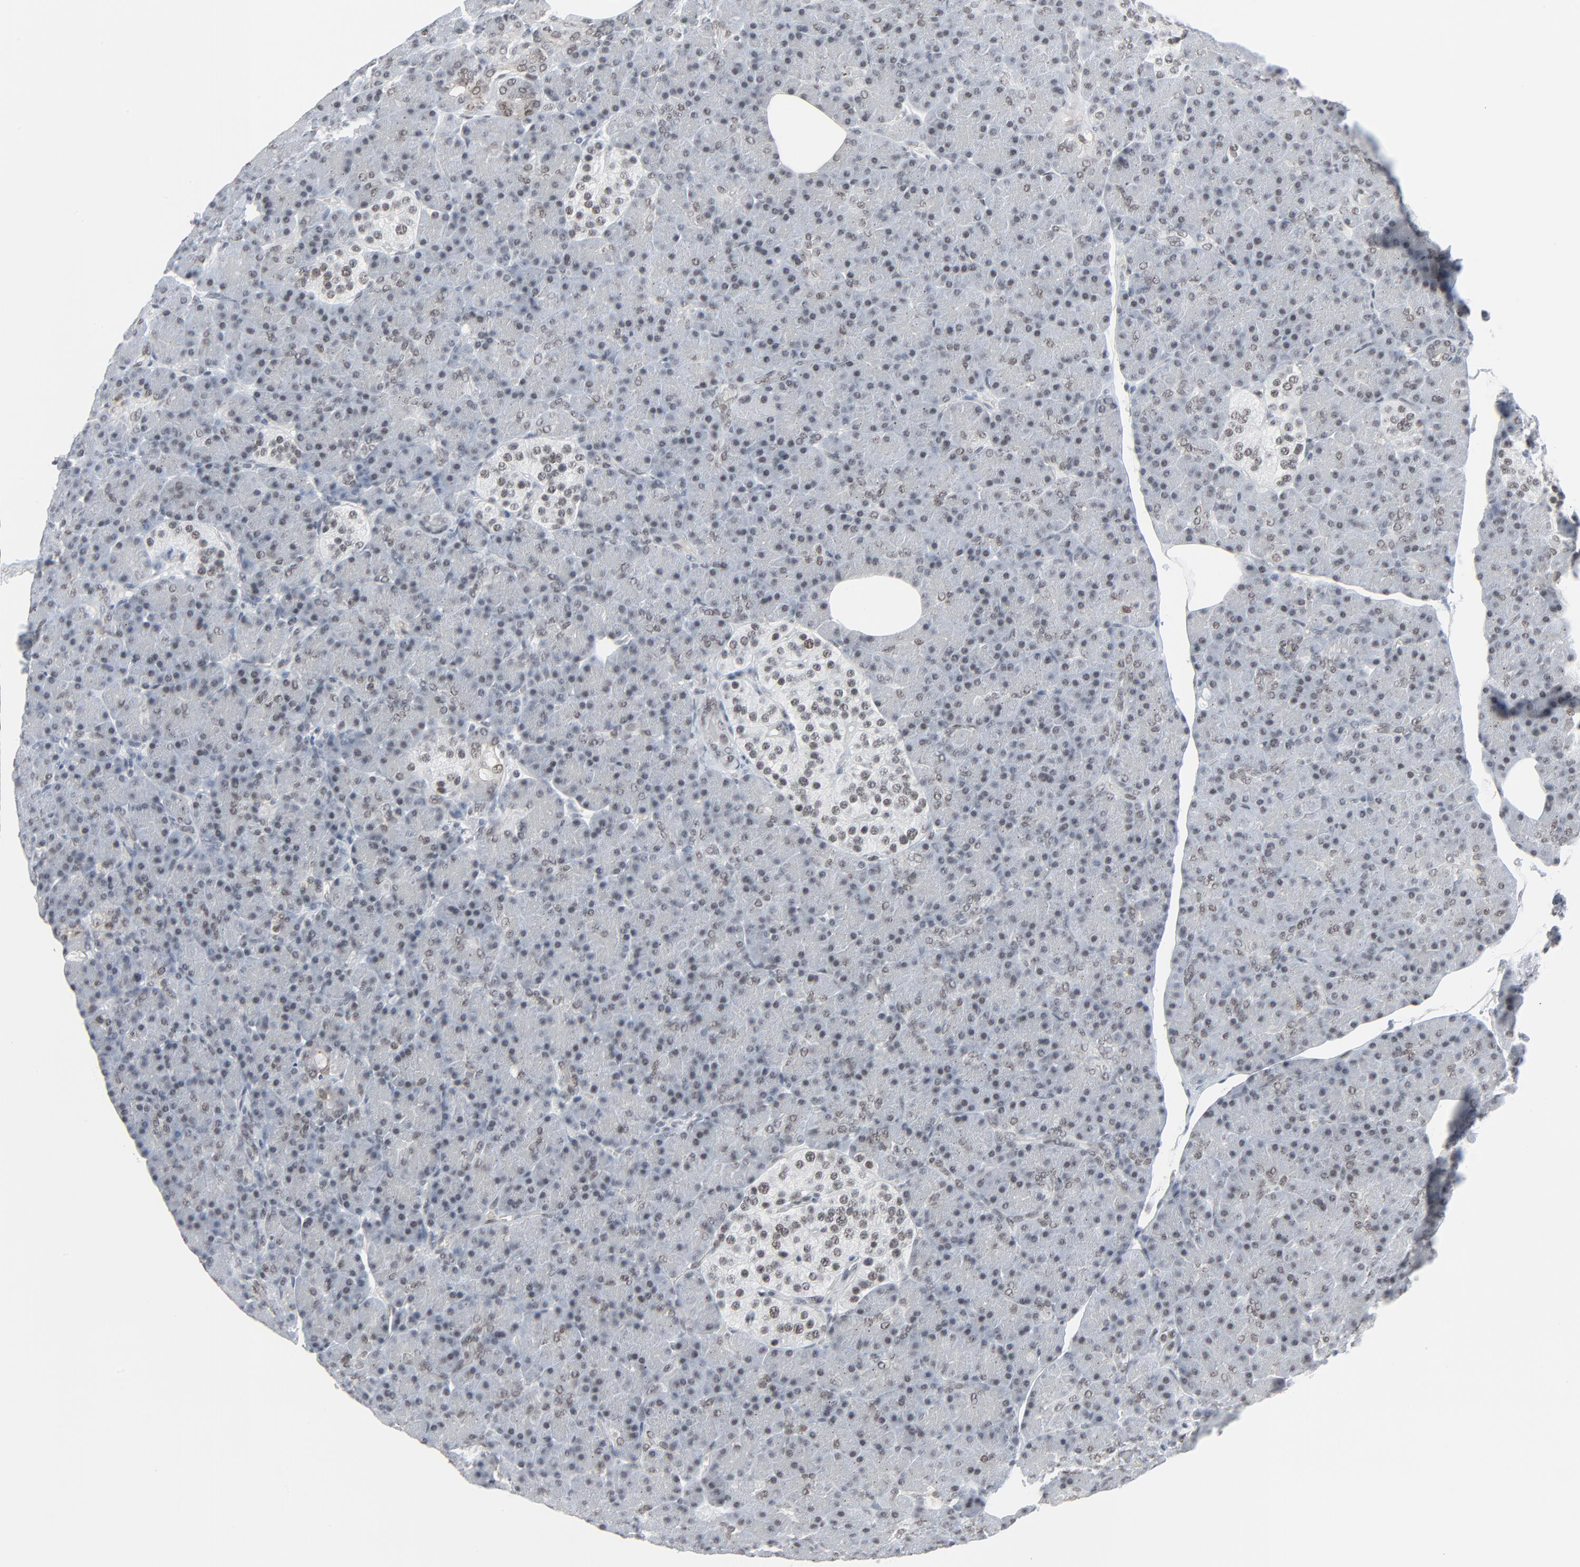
{"staining": {"intensity": "weak", "quantity": "<25%", "location": "nuclear"}, "tissue": "pancreas", "cell_type": "Exocrine glandular cells", "image_type": "normal", "snomed": [{"axis": "morphology", "description": "Normal tissue, NOS"}, {"axis": "topography", "description": "Pancreas"}], "caption": "Immunohistochemical staining of benign pancreas shows no significant positivity in exocrine glandular cells.", "gene": "FBXO28", "patient": {"sex": "female", "age": 43}}